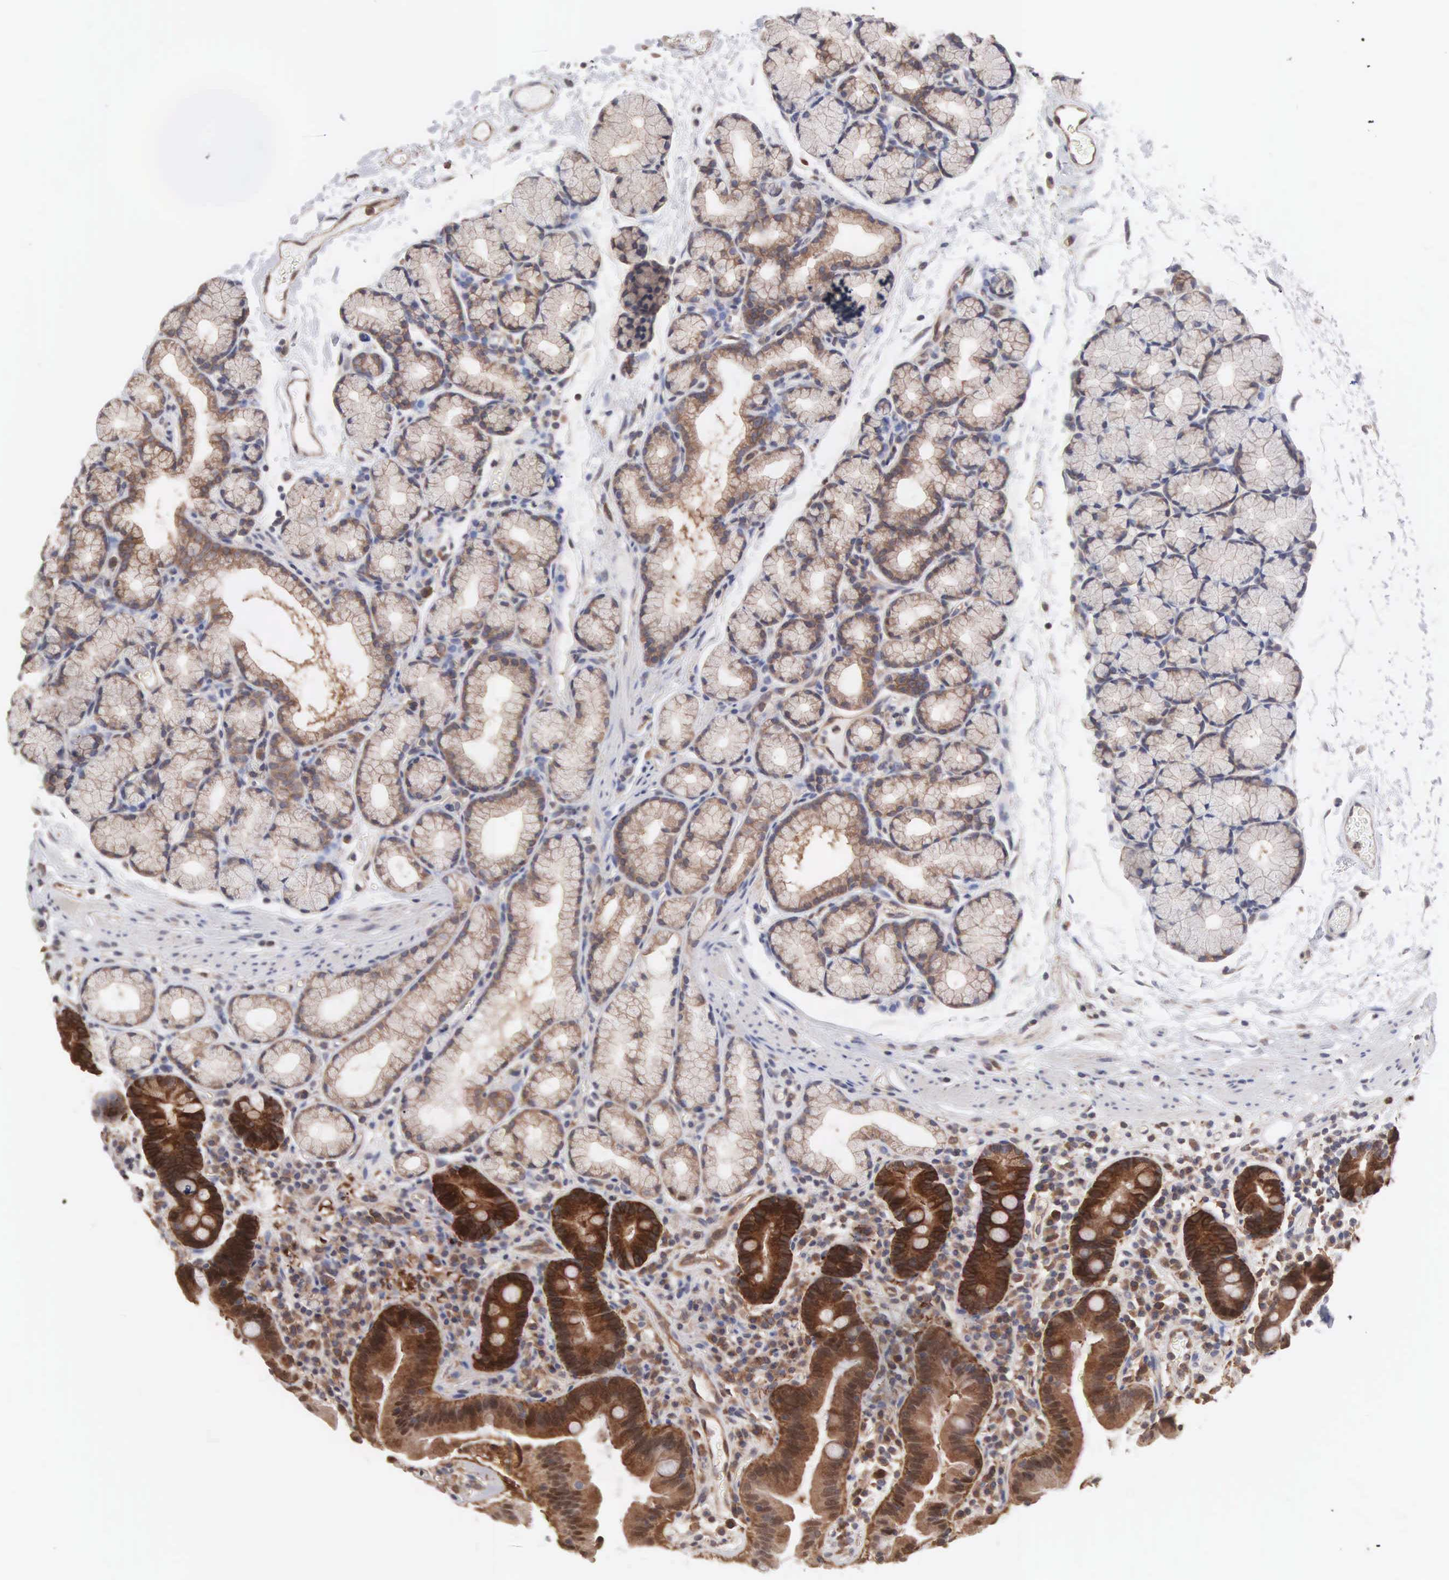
{"staining": {"intensity": "strong", "quantity": ">75%", "location": "cytoplasmic/membranous"}, "tissue": "duodenum", "cell_type": "Glandular cells", "image_type": "normal", "snomed": [{"axis": "morphology", "description": "Normal tissue, NOS"}, {"axis": "topography", "description": "Duodenum"}], "caption": "Immunohistochemistry (IHC) micrograph of unremarkable duodenum: human duodenum stained using immunohistochemistry reveals high levels of strong protein expression localized specifically in the cytoplasmic/membranous of glandular cells, appearing as a cytoplasmic/membranous brown color.", "gene": "MTHFD1", "patient": {"sex": "female", "age": 48}}